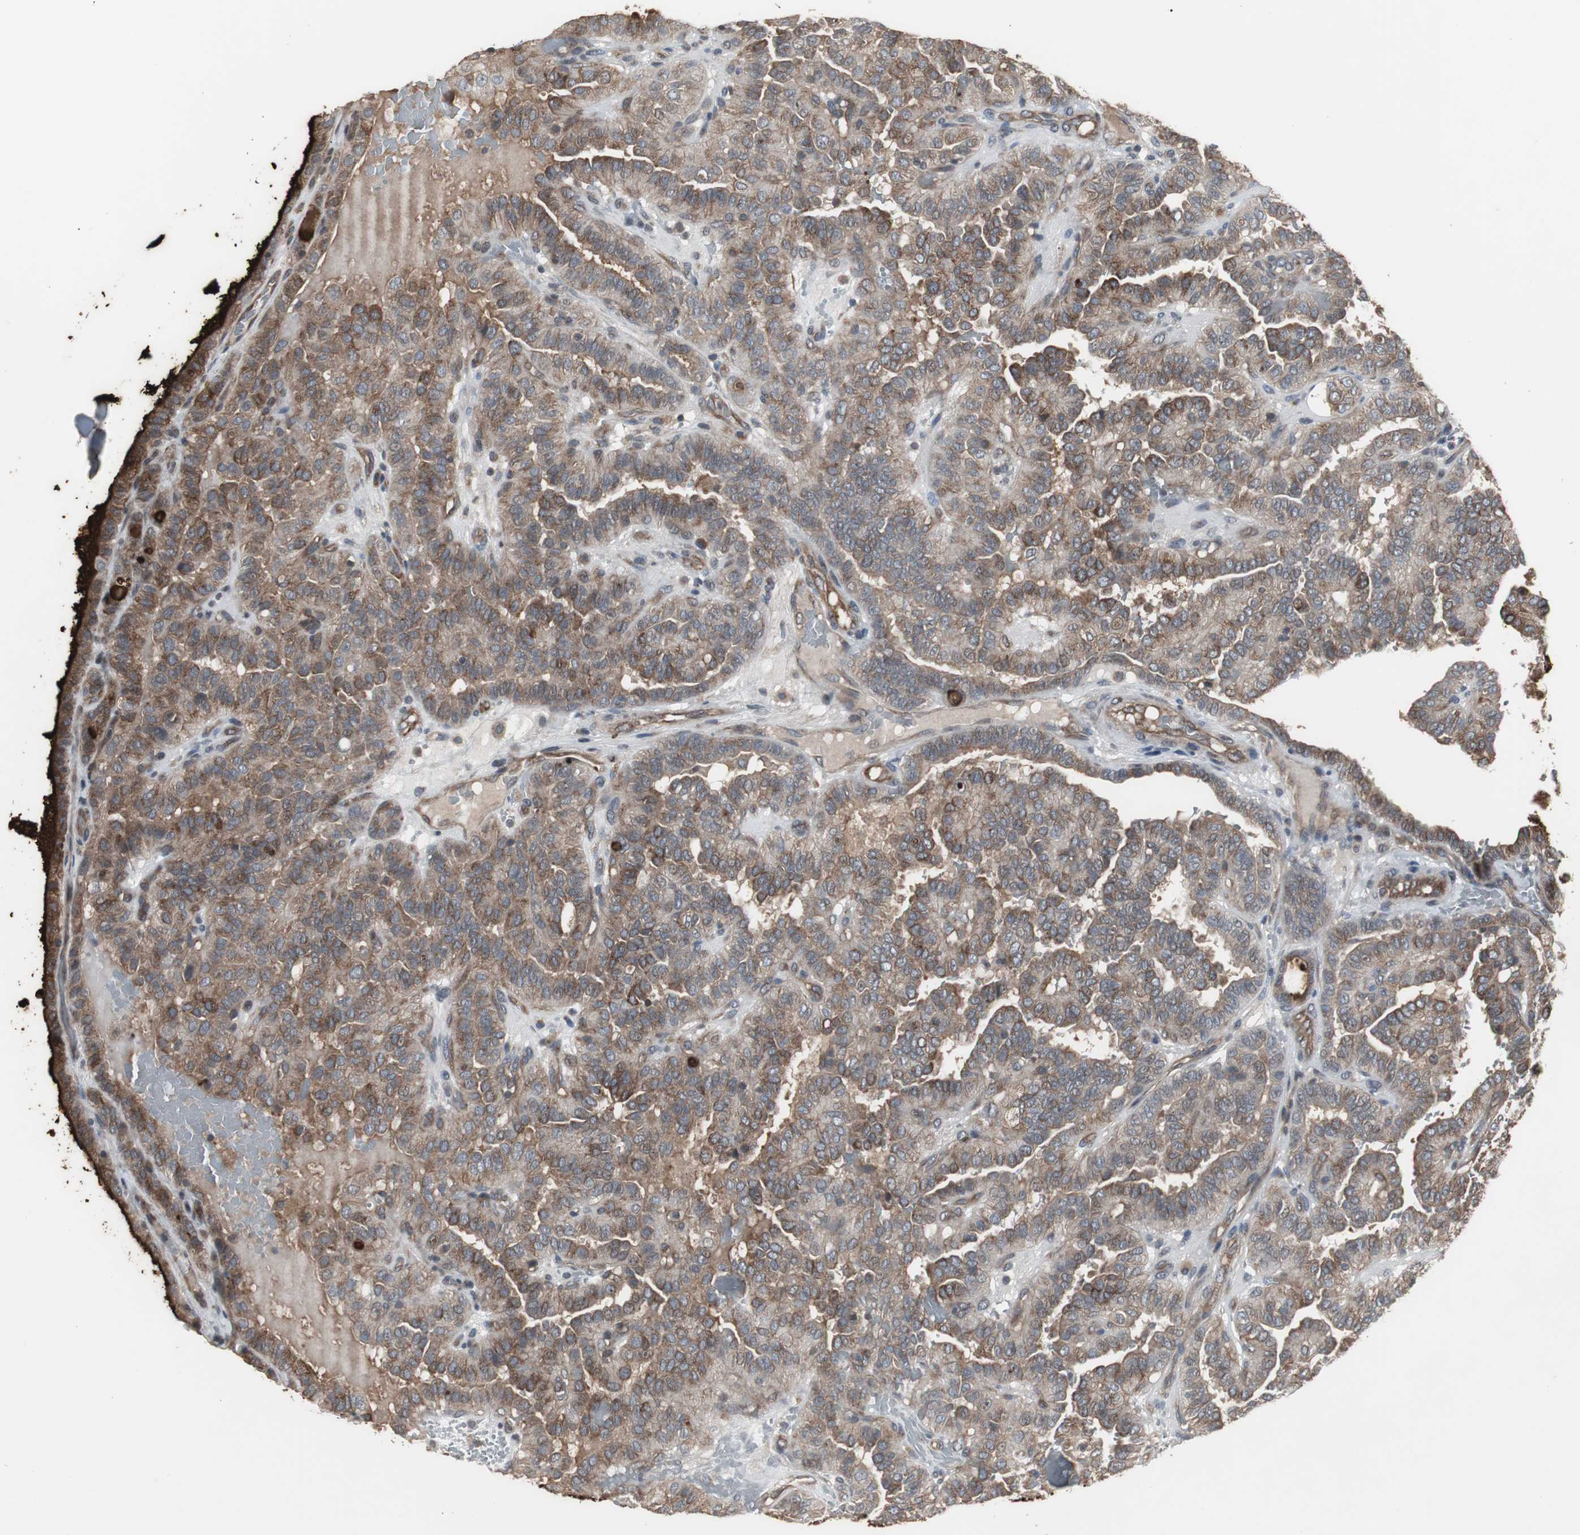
{"staining": {"intensity": "moderate", "quantity": ">75%", "location": "cytoplasmic/membranous"}, "tissue": "thyroid cancer", "cell_type": "Tumor cells", "image_type": "cancer", "snomed": [{"axis": "morphology", "description": "Papillary adenocarcinoma, NOS"}, {"axis": "topography", "description": "Thyroid gland"}], "caption": "Immunohistochemical staining of human thyroid cancer (papillary adenocarcinoma) displays moderate cytoplasmic/membranous protein staining in about >75% of tumor cells.", "gene": "ATP2B2", "patient": {"sex": "male", "age": 77}}